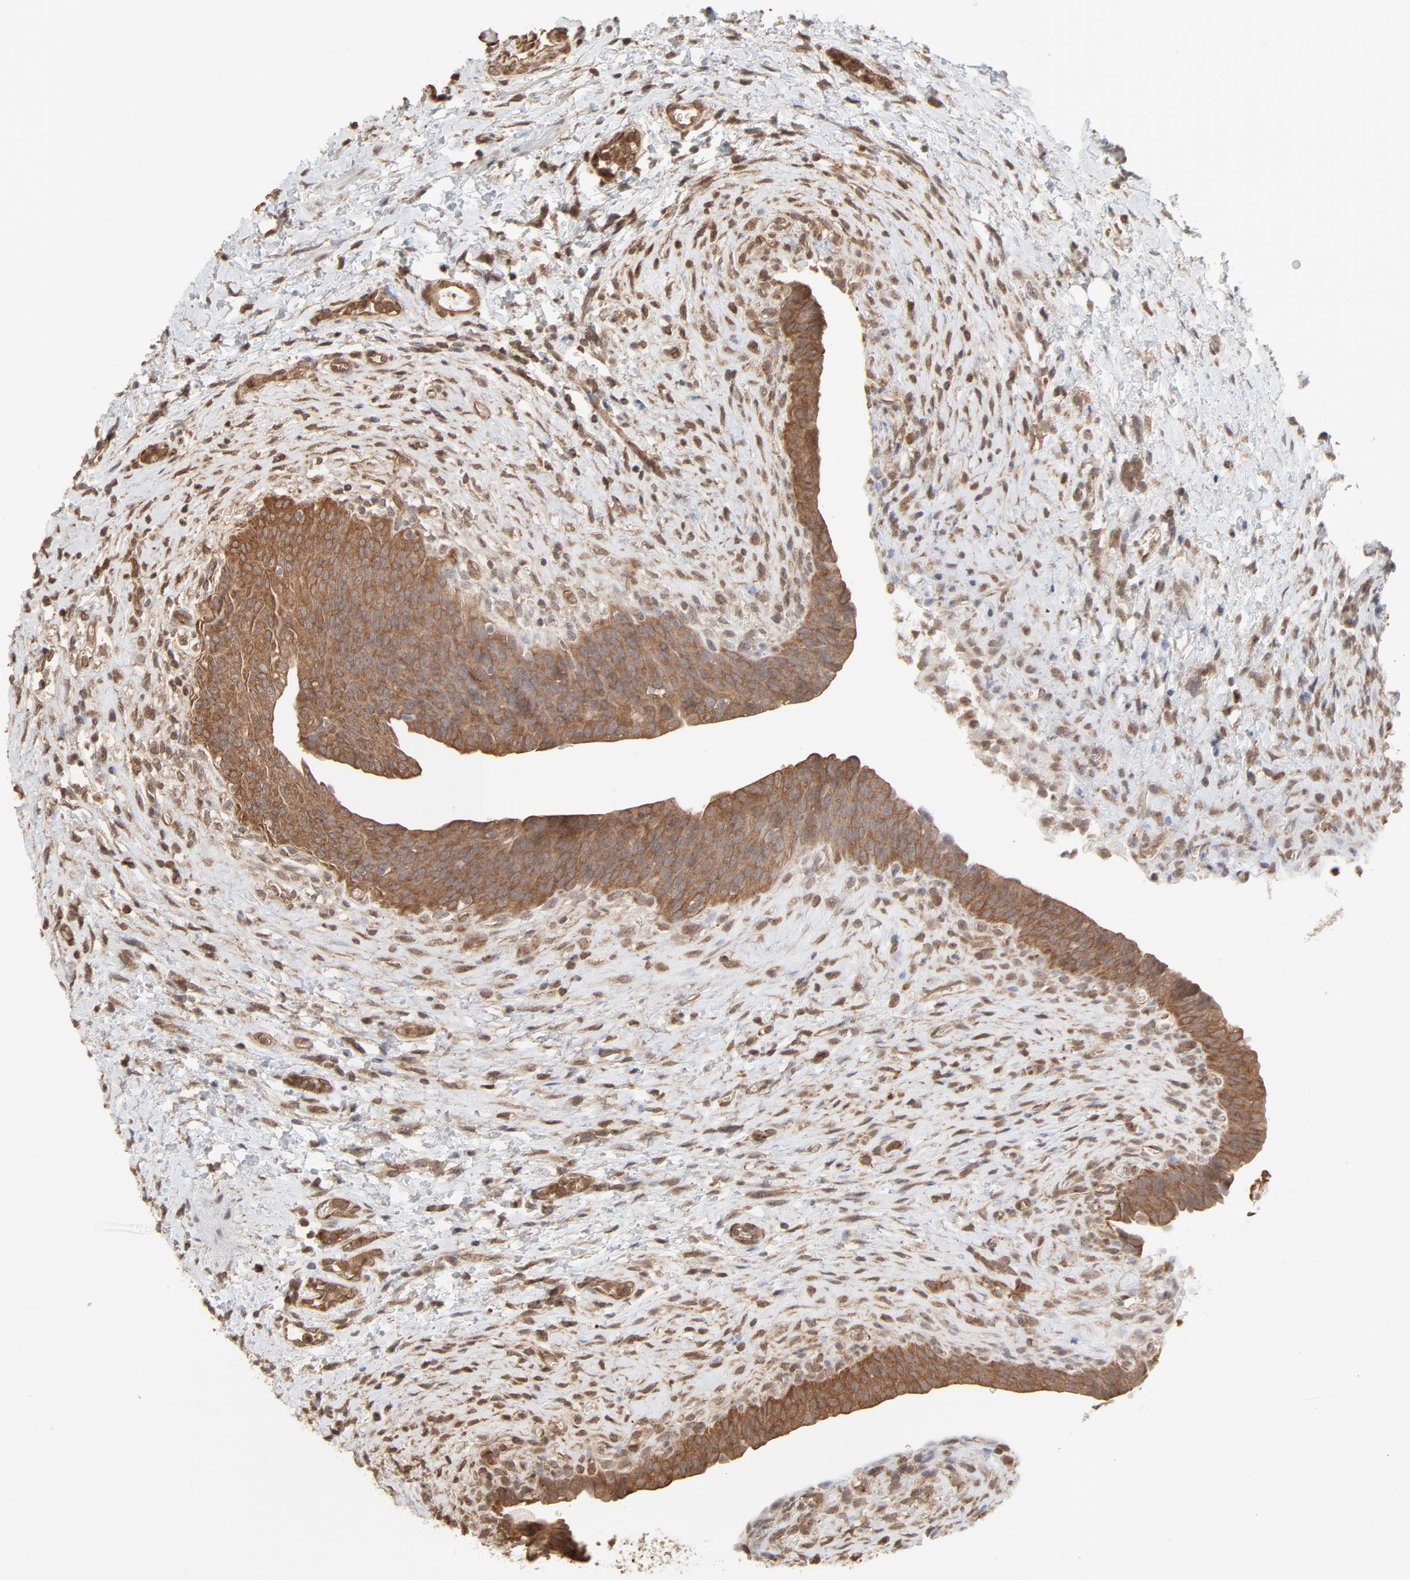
{"staining": {"intensity": "moderate", "quantity": ">75%", "location": "cytoplasmic/membranous"}, "tissue": "urinary bladder", "cell_type": "Urothelial cells", "image_type": "normal", "snomed": [{"axis": "morphology", "description": "Normal tissue, NOS"}, {"axis": "morphology", "description": "Dysplasia, NOS"}, {"axis": "topography", "description": "Urinary bladder"}], "caption": "Protein expression by immunohistochemistry (IHC) exhibits moderate cytoplasmic/membranous positivity in about >75% of urothelial cells in normal urinary bladder.", "gene": "PPP2CA", "patient": {"sex": "male", "age": 35}}